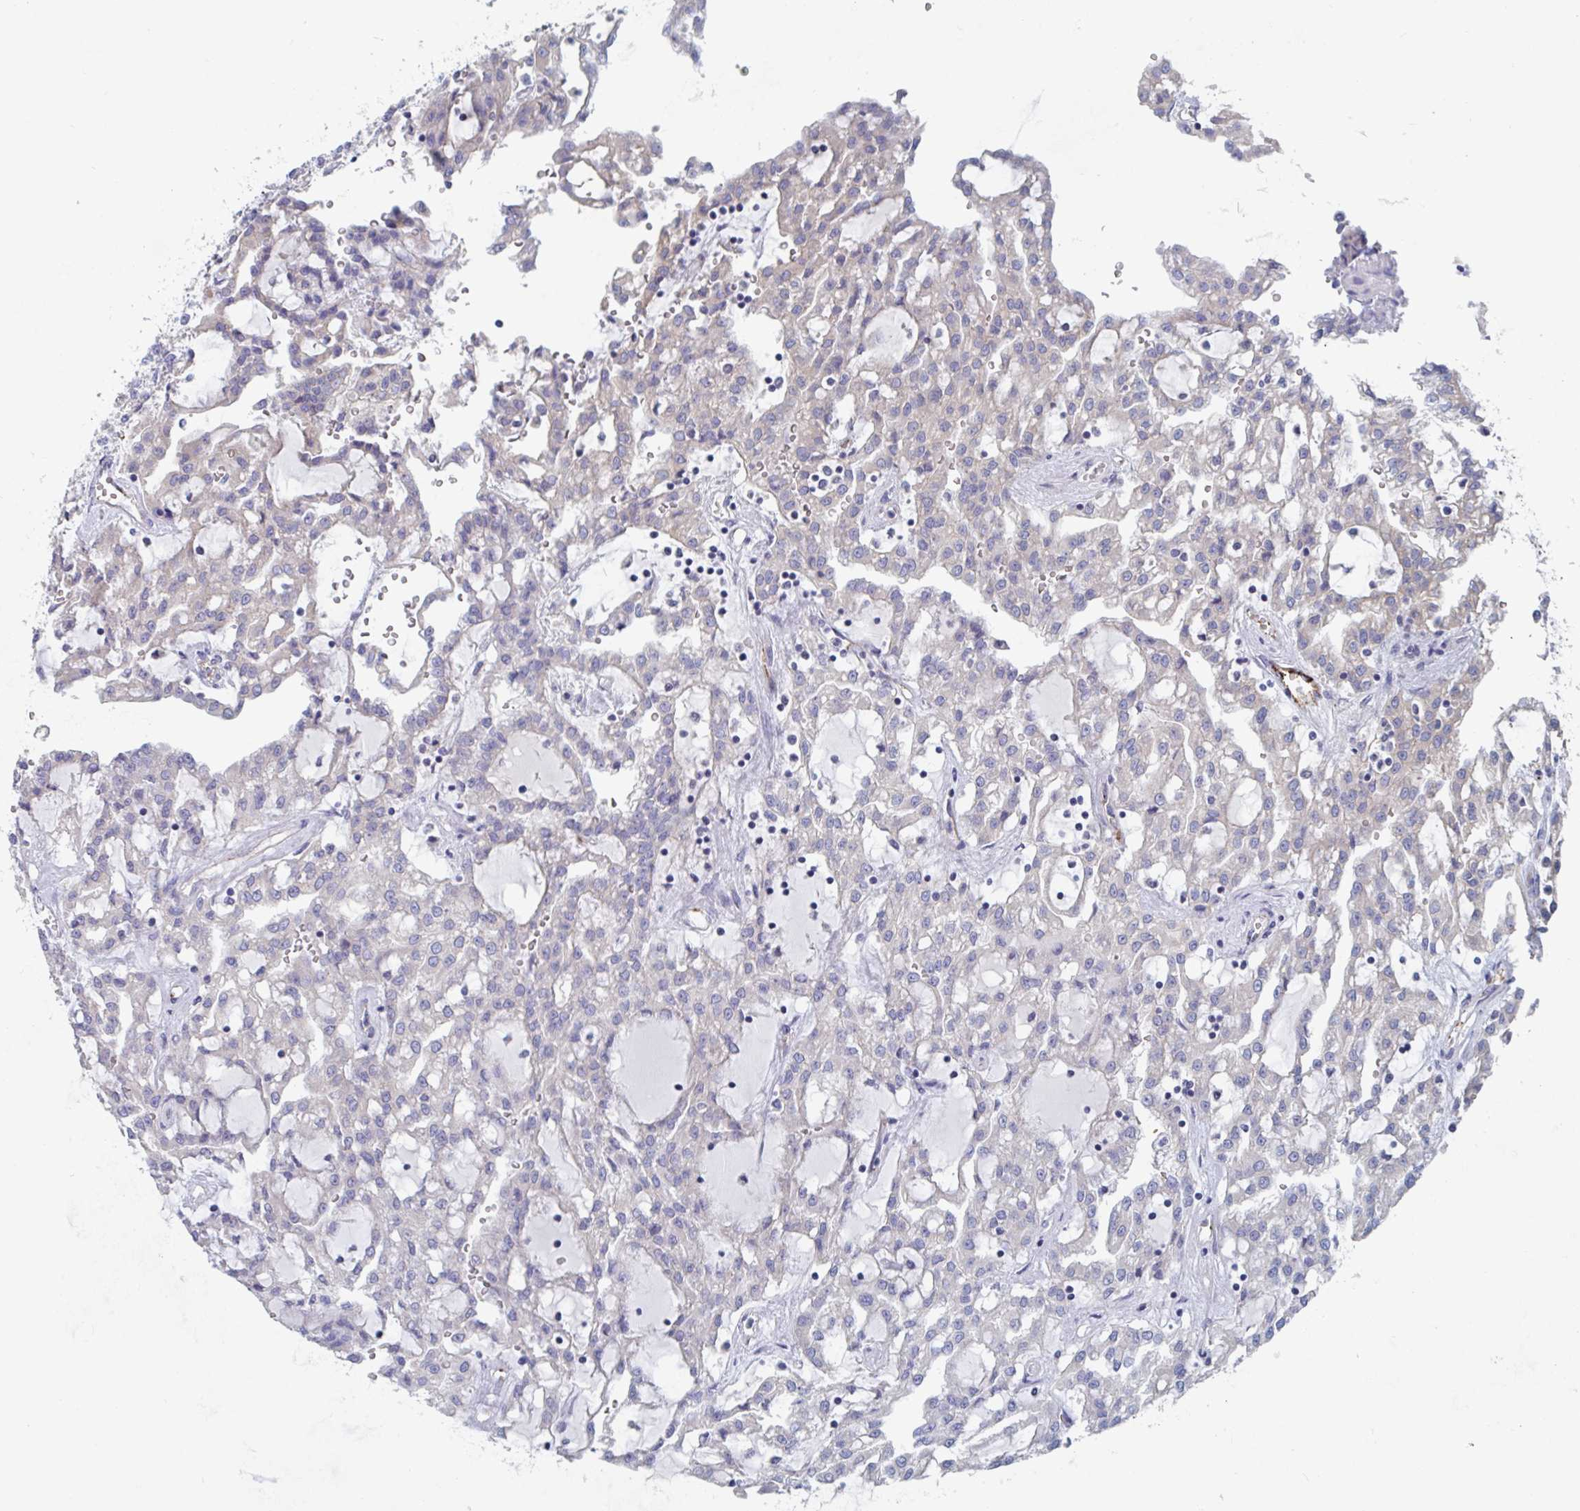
{"staining": {"intensity": "negative", "quantity": "none", "location": "none"}, "tissue": "renal cancer", "cell_type": "Tumor cells", "image_type": "cancer", "snomed": [{"axis": "morphology", "description": "Adenocarcinoma, NOS"}, {"axis": "topography", "description": "Kidney"}], "caption": "Renal adenocarcinoma was stained to show a protein in brown. There is no significant staining in tumor cells. (DAB (3,3'-diaminobenzidine) immunohistochemistry (IHC), high magnification).", "gene": "ABHD16A", "patient": {"sex": "male", "age": 63}}